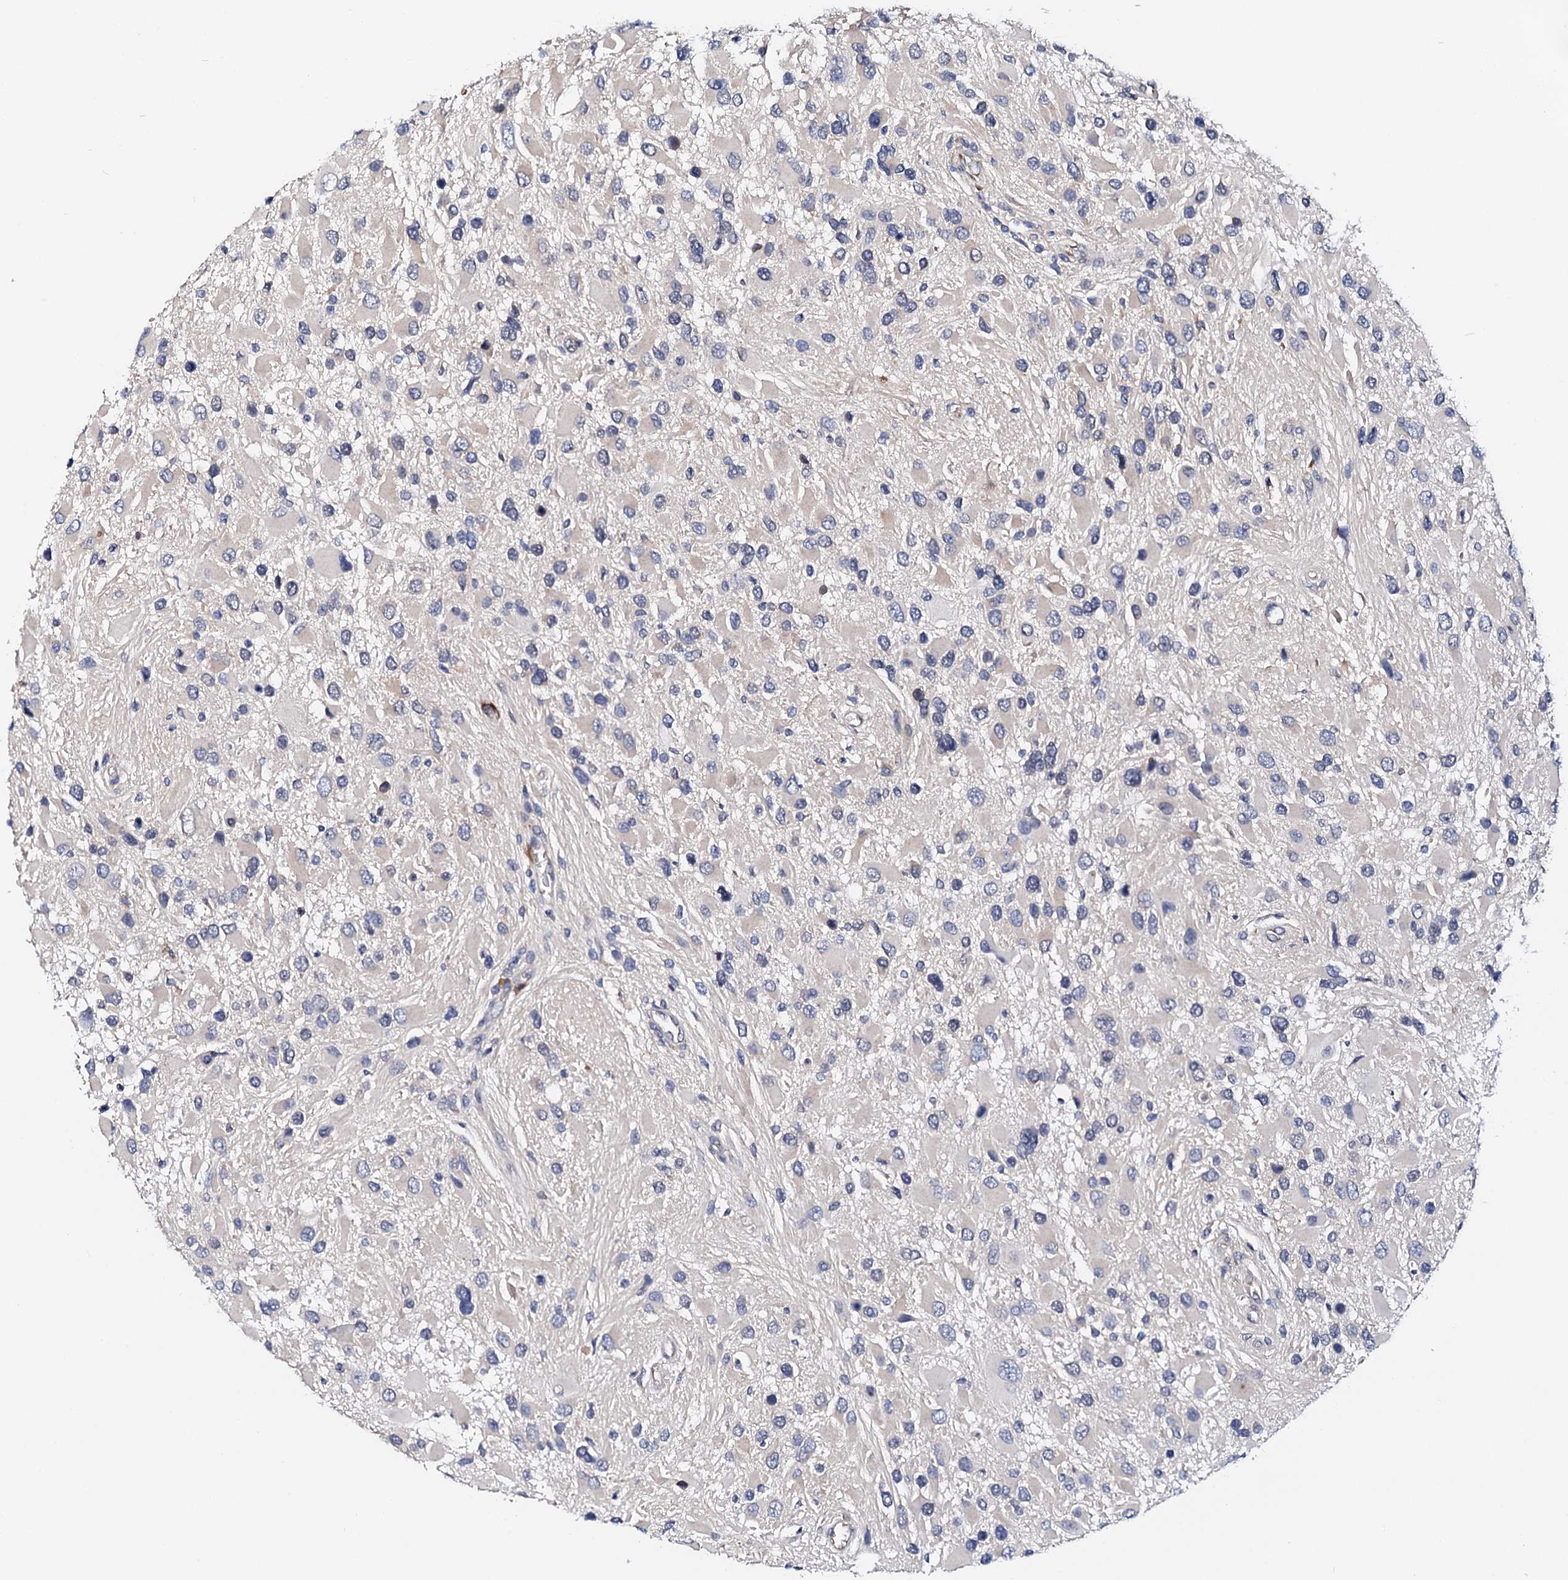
{"staining": {"intensity": "negative", "quantity": "none", "location": "none"}, "tissue": "glioma", "cell_type": "Tumor cells", "image_type": "cancer", "snomed": [{"axis": "morphology", "description": "Glioma, malignant, High grade"}, {"axis": "topography", "description": "Brain"}], "caption": "Malignant glioma (high-grade) was stained to show a protein in brown. There is no significant expression in tumor cells.", "gene": "NUP58", "patient": {"sex": "male", "age": 53}}